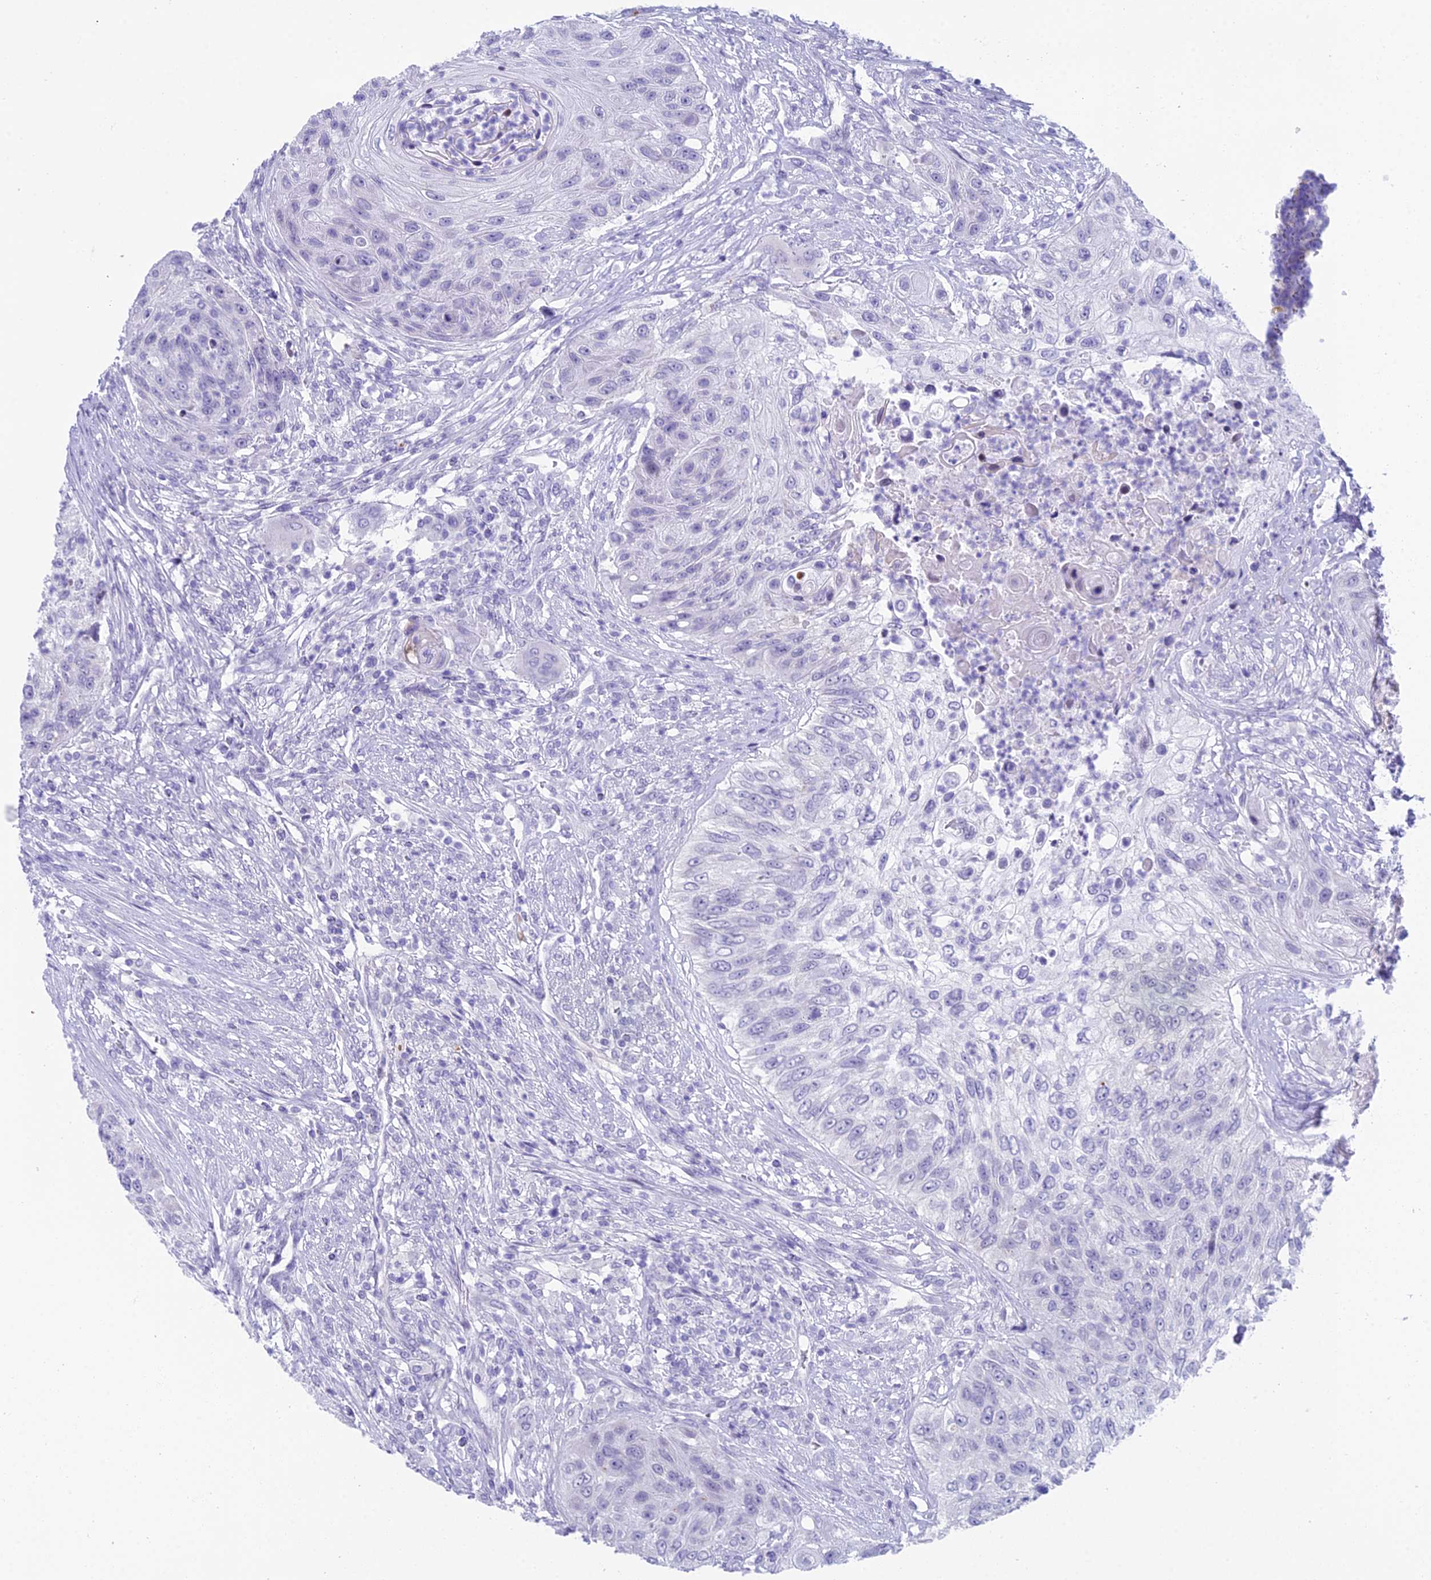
{"staining": {"intensity": "negative", "quantity": "none", "location": "none"}, "tissue": "urothelial cancer", "cell_type": "Tumor cells", "image_type": "cancer", "snomed": [{"axis": "morphology", "description": "Urothelial carcinoma, High grade"}, {"axis": "topography", "description": "Urinary bladder"}], "caption": "Immunohistochemistry photomicrograph of human urothelial cancer stained for a protein (brown), which displays no expression in tumor cells. (DAB (3,3'-diaminobenzidine) immunohistochemistry (IHC) with hematoxylin counter stain).", "gene": "CC2D2A", "patient": {"sex": "female", "age": 60}}